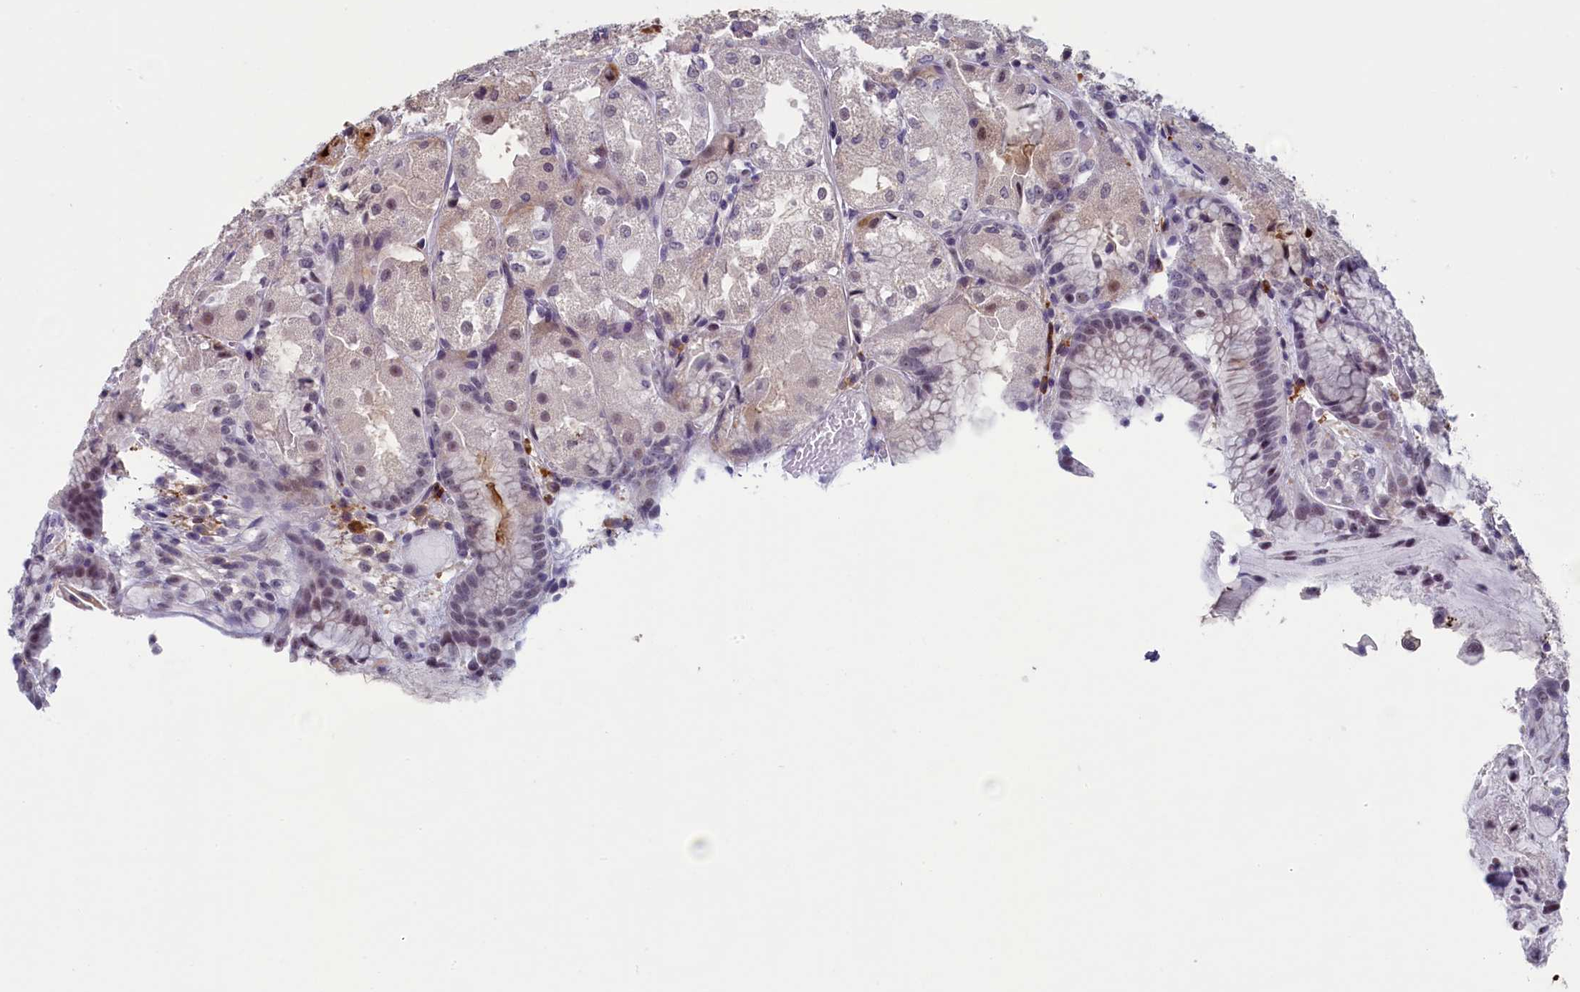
{"staining": {"intensity": "weak", "quantity": "<25%", "location": "nuclear"}, "tissue": "stomach", "cell_type": "Glandular cells", "image_type": "normal", "snomed": [{"axis": "morphology", "description": "Normal tissue, NOS"}, {"axis": "topography", "description": "Stomach, upper"}], "caption": "Protein analysis of normal stomach shows no significant expression in glandular cells.", "gene": "CNEP1R1", "patient": {"sex": "male", "age": 72}}